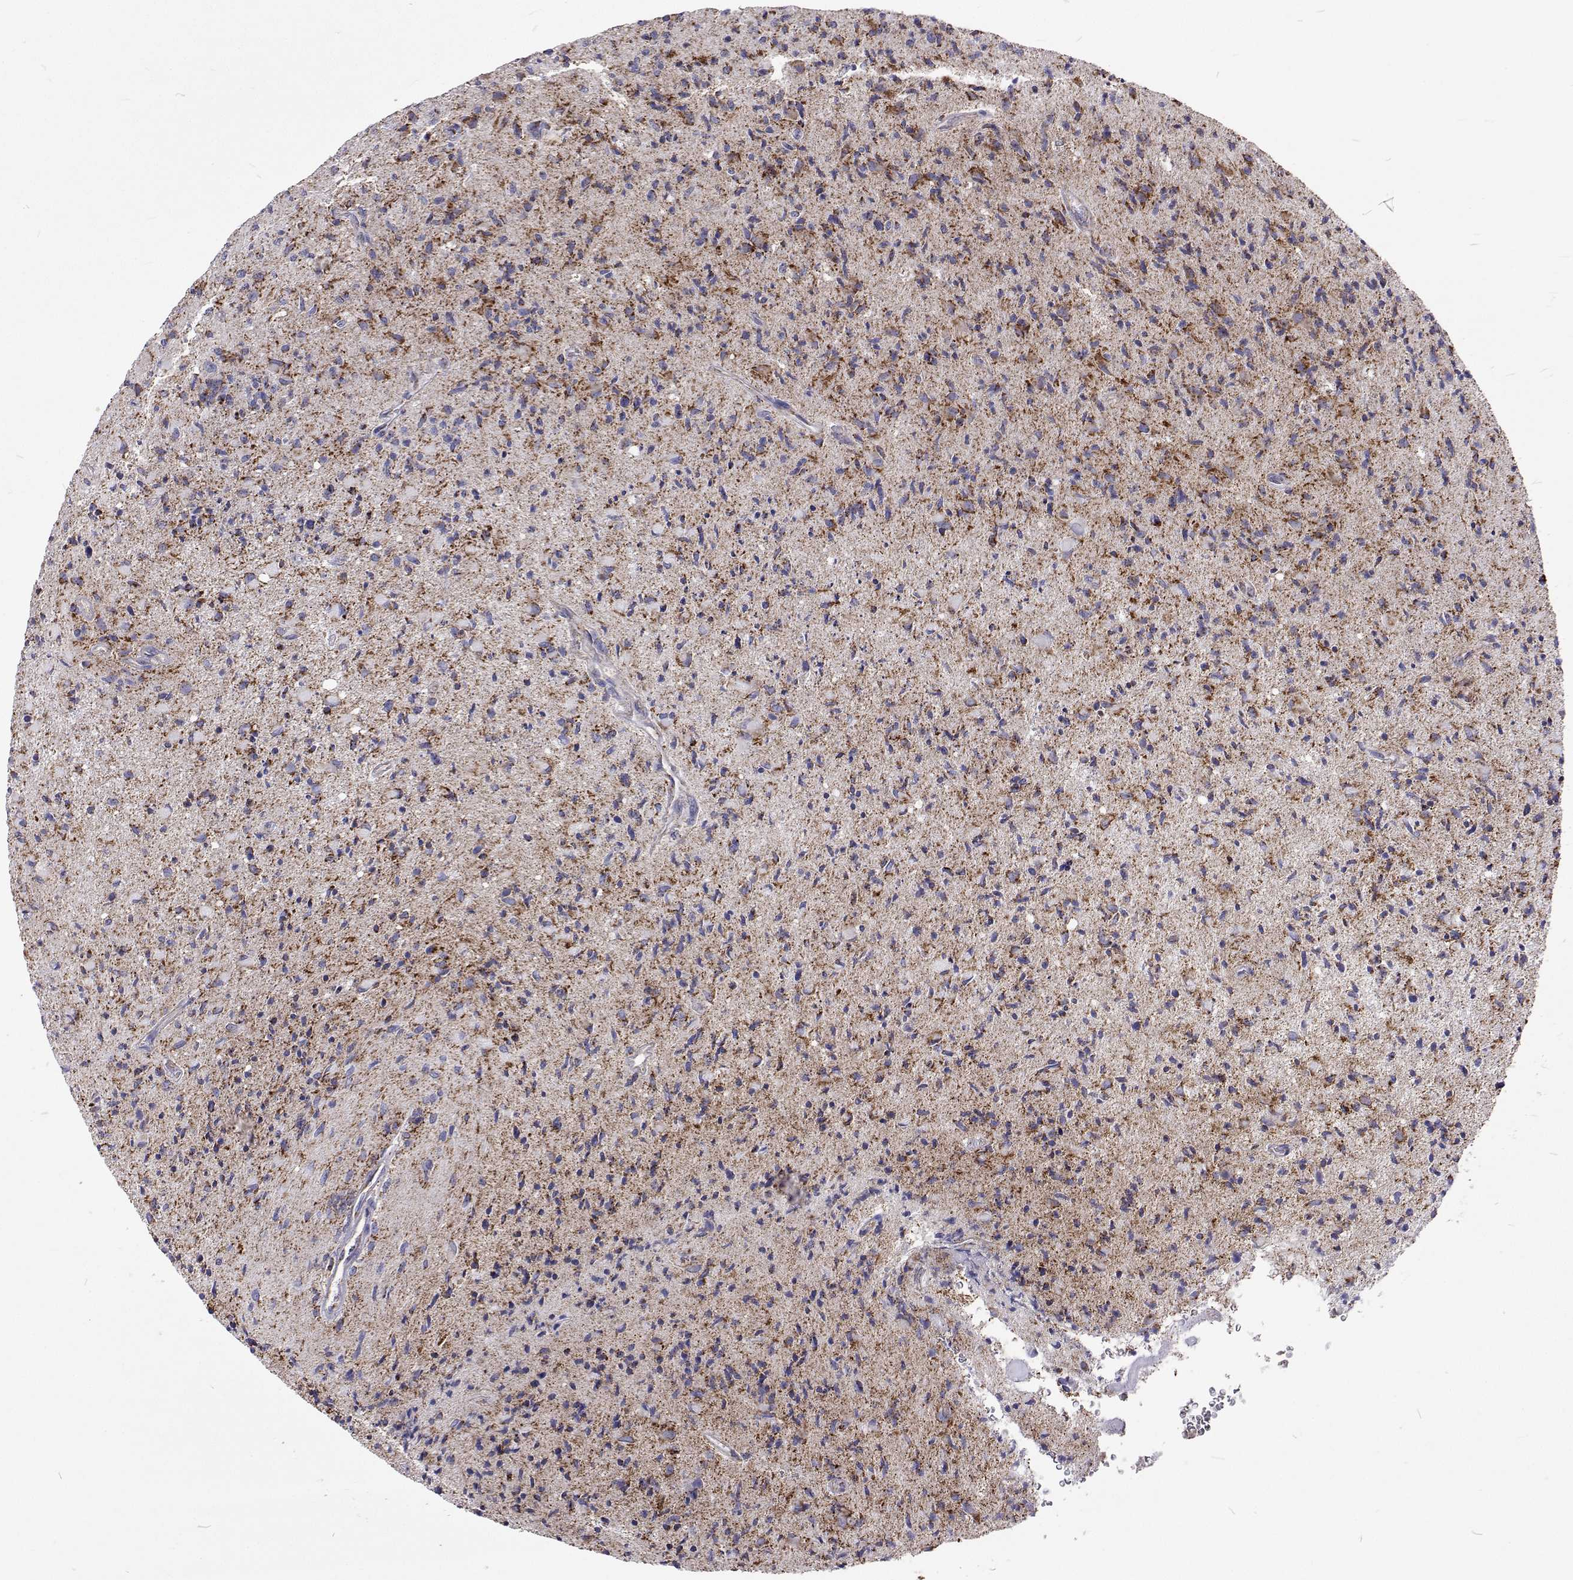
{"staining": {"intensity": "weak", "quantity": "<25%", "location": "cytoplasmic/membranous"}, "tissue": "glioma", "cell_type": "Tumor cells", "image_type": "cancer", "snomed": [{"axis": "morphology", "description": "Glioma, malignant, High grade"}, {"axis": "topography", "description": "Brain"}], "caption": "A micrograph of glioma stained for a protein shows no brown staining in tumor cells.", "gene": "MCCC2", "patient": {"sex": "male", "age": 54}}